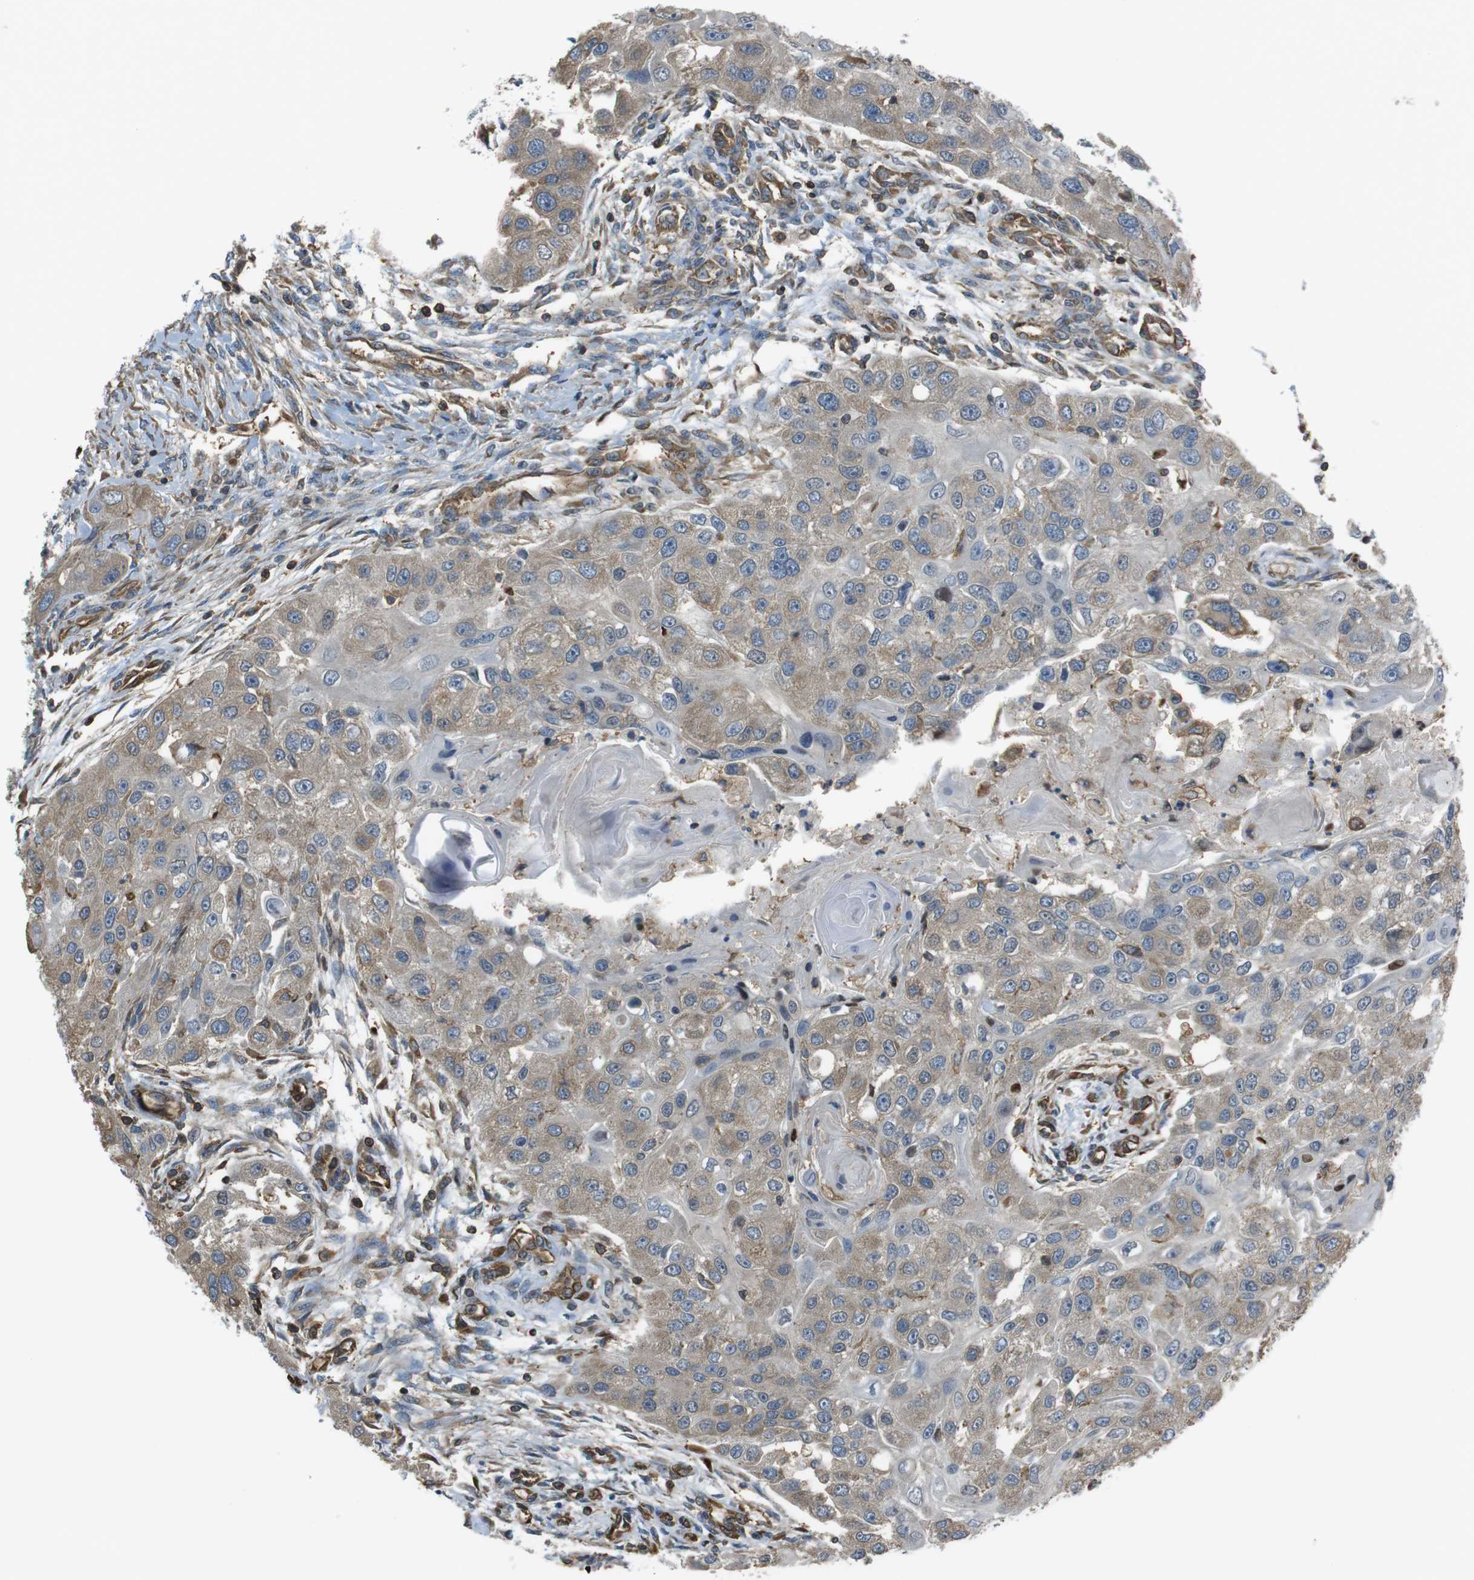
{"staining": {"intensity": "weak", "quantity": ">75%", "location": "cytoplasmic/membranous"}, "tissue": "head and neck cancer", "cell_type": "Tumor cells", "image_type": "cancer", "snomed": [{"axis": "morphology", "description": "Normal tissue, NOS"}, {"axis": "morphology", "description": "Squamous cell carcinoma, NOS"}, {"axis": "topography", "description": "Skeletal muscle"}, {"axis": "topography", "description": "Head-Neck"}], "caption": "A histopathology image showing weak cytoplasmic/membranous staining in about >75% of tumor cells in squamous cell carcinoma (head and neck), as visualized by brown immunohistochemical staining.", "gene": "FCAR", "patient": {"sex": "male", "age": 51}}